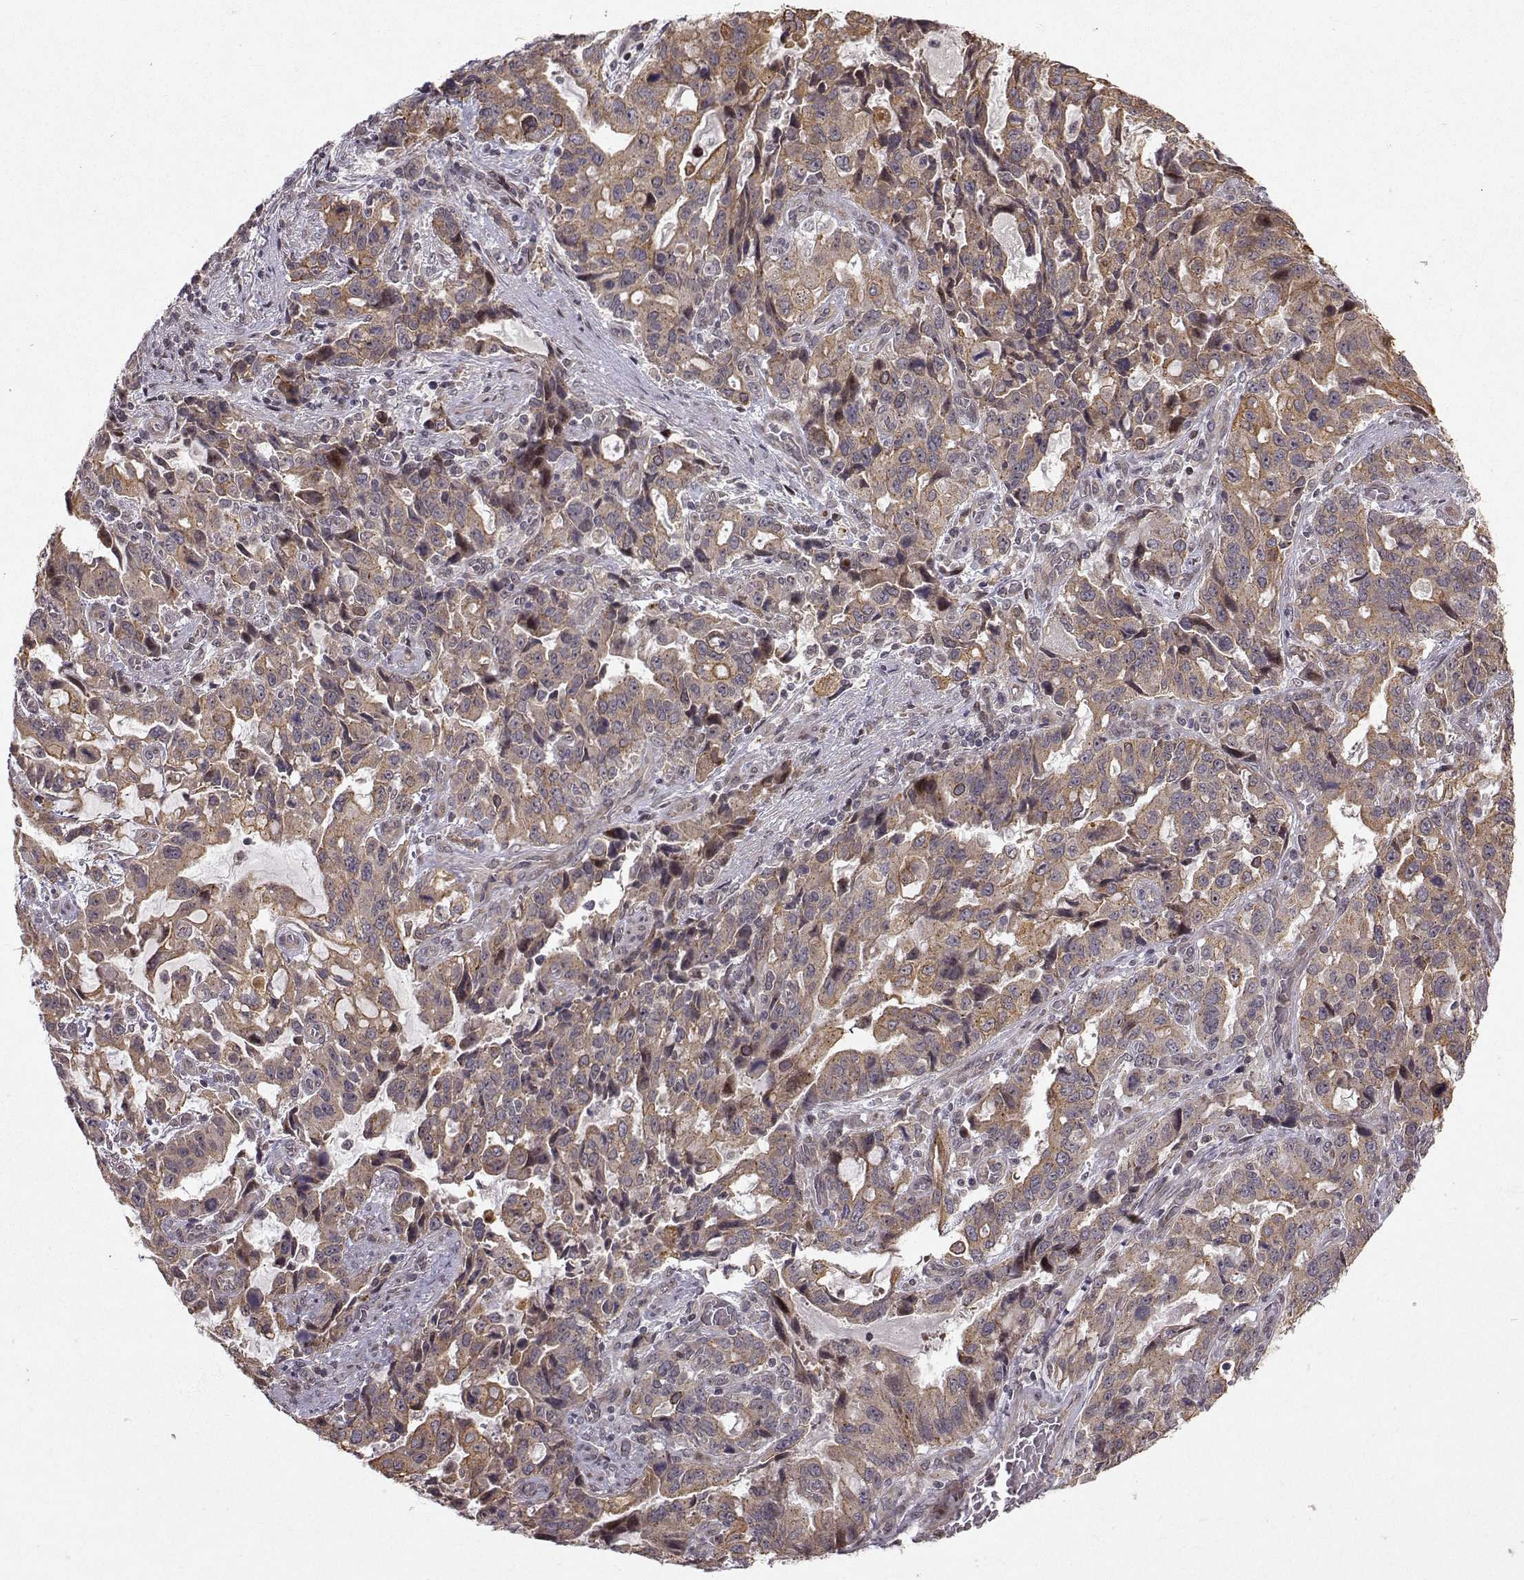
{"staining": {"intensity": "moderate", "quantity": "<25%", "location": "cytoplasmic/membranous"}, "tissue": "stomach cancer", "cell_type": "Tumor cells", "image_type": "cancer", "snomed": [{"axis": "morphology", "description": "Adenocarcinoma, NOS"}, {"axis": "topography", "description": "Stomach, upper"}], "caption": "Immunohistochemical staining of human stomach cancer displays low levels of moderate cytoplasmic/membranous protein positivity in approximately <25% of tumor cells. (Stains: DAB (3,3'-diaminobenzidine) in brown, nuclei in blue, Microscopy: brightfield microscopy at high magnification).", "gene": "APC", "patient": {"sex": "male", "age": 85}}